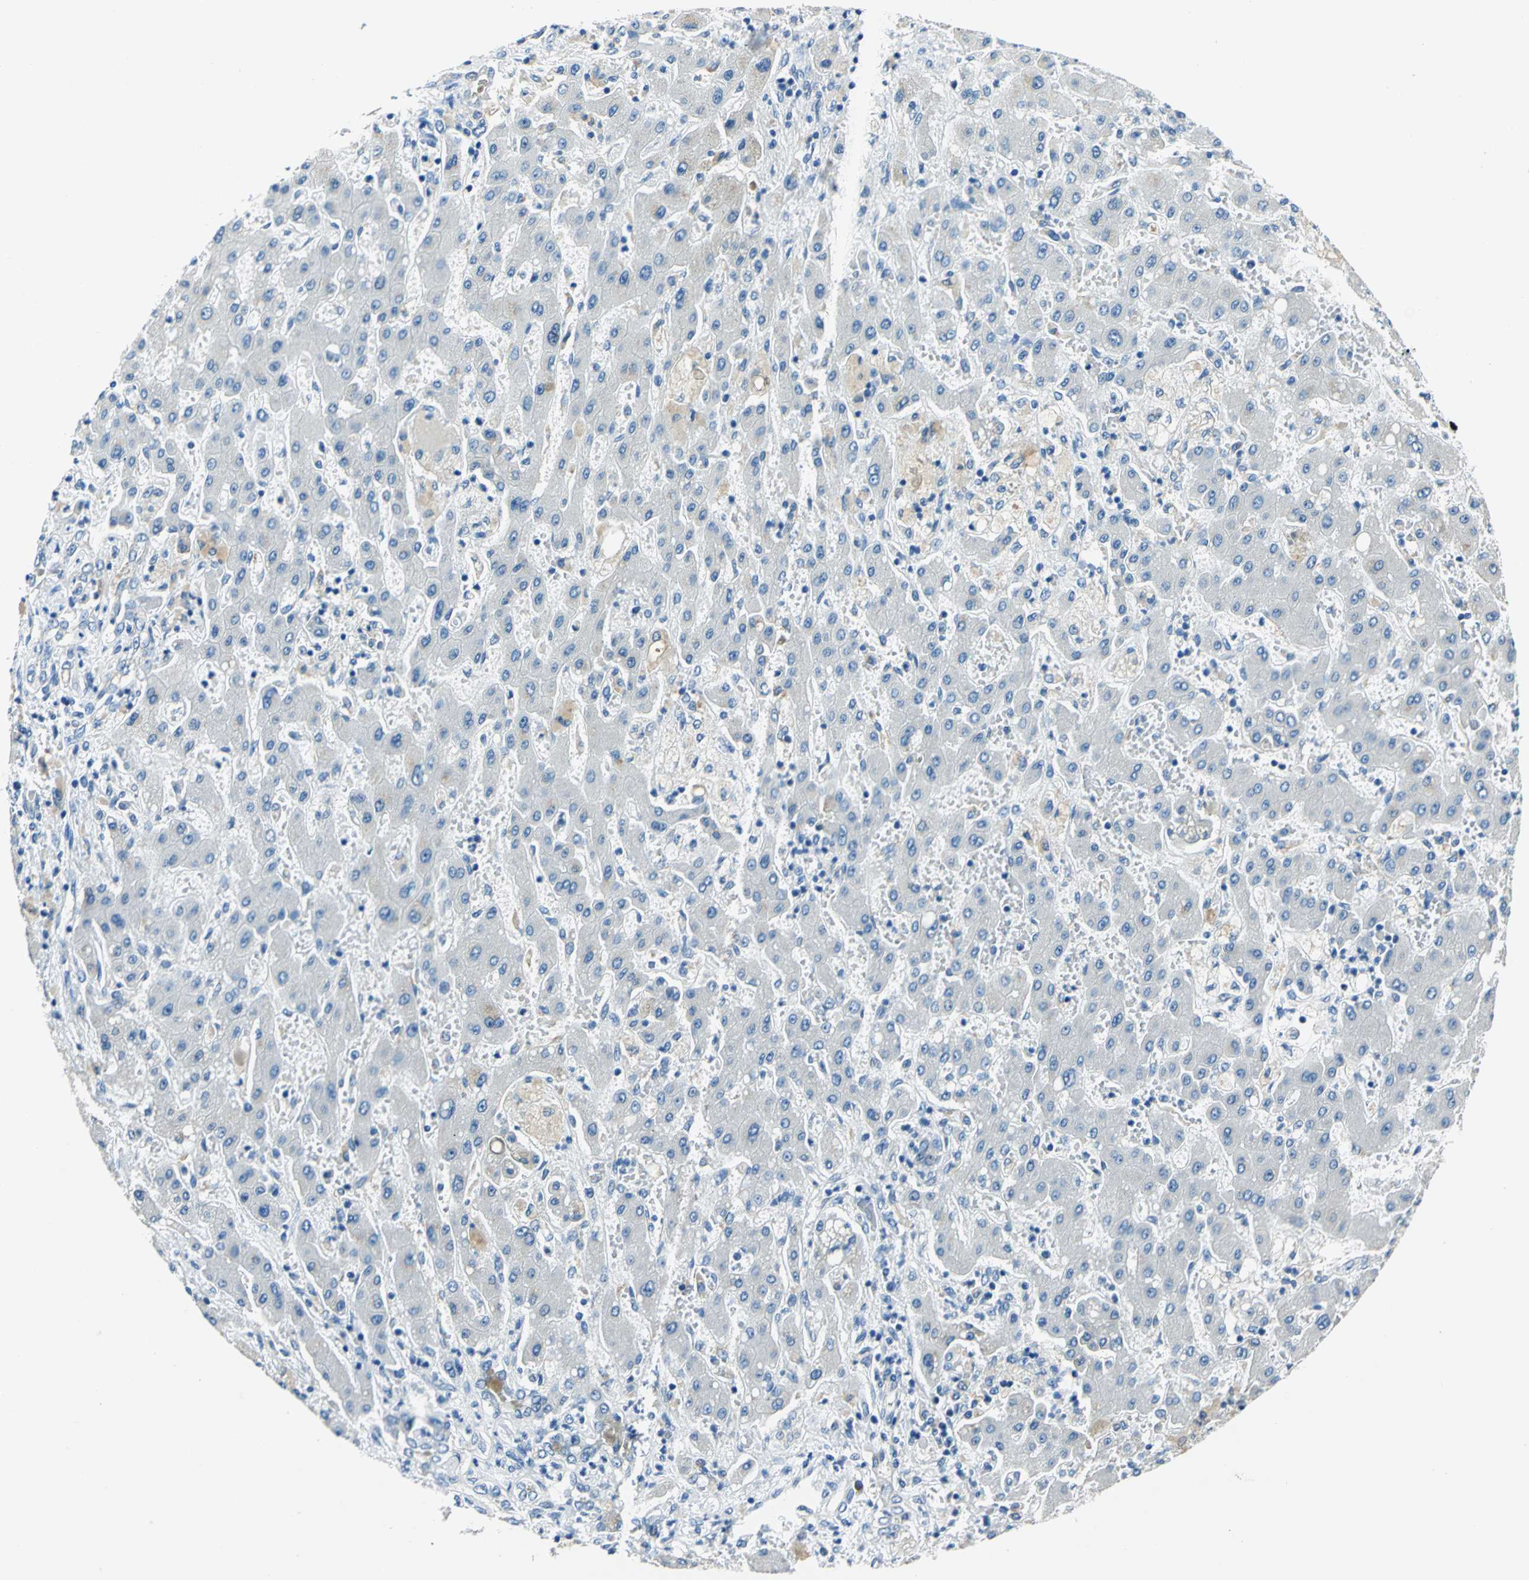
{"staining": {"intensity": "negative", "quantity": "none", "location": "none"}, "tissue": "liver cancer", "cell_type": "Tumor cells", "image_type": "cancer", "snomed": [{"axis": "morphology", "description": "Cholangiocarcinoma"}, {"axis": "topography", "description": "Liver"}], "caption": "High power microscopy photomicrograph of an immunohistochemistry photomicrograph of liver cholangiocarcinoma, revealing no significant positivity in tumor cells. Brightfield microscopy of IHC stained with DAB (3,3'-diaminobenzidine) (brown) and hematoxylin (blue), captured at high magnification.", "gene": "TRIM25", "patient": {"sex": "male", "age": 50}}